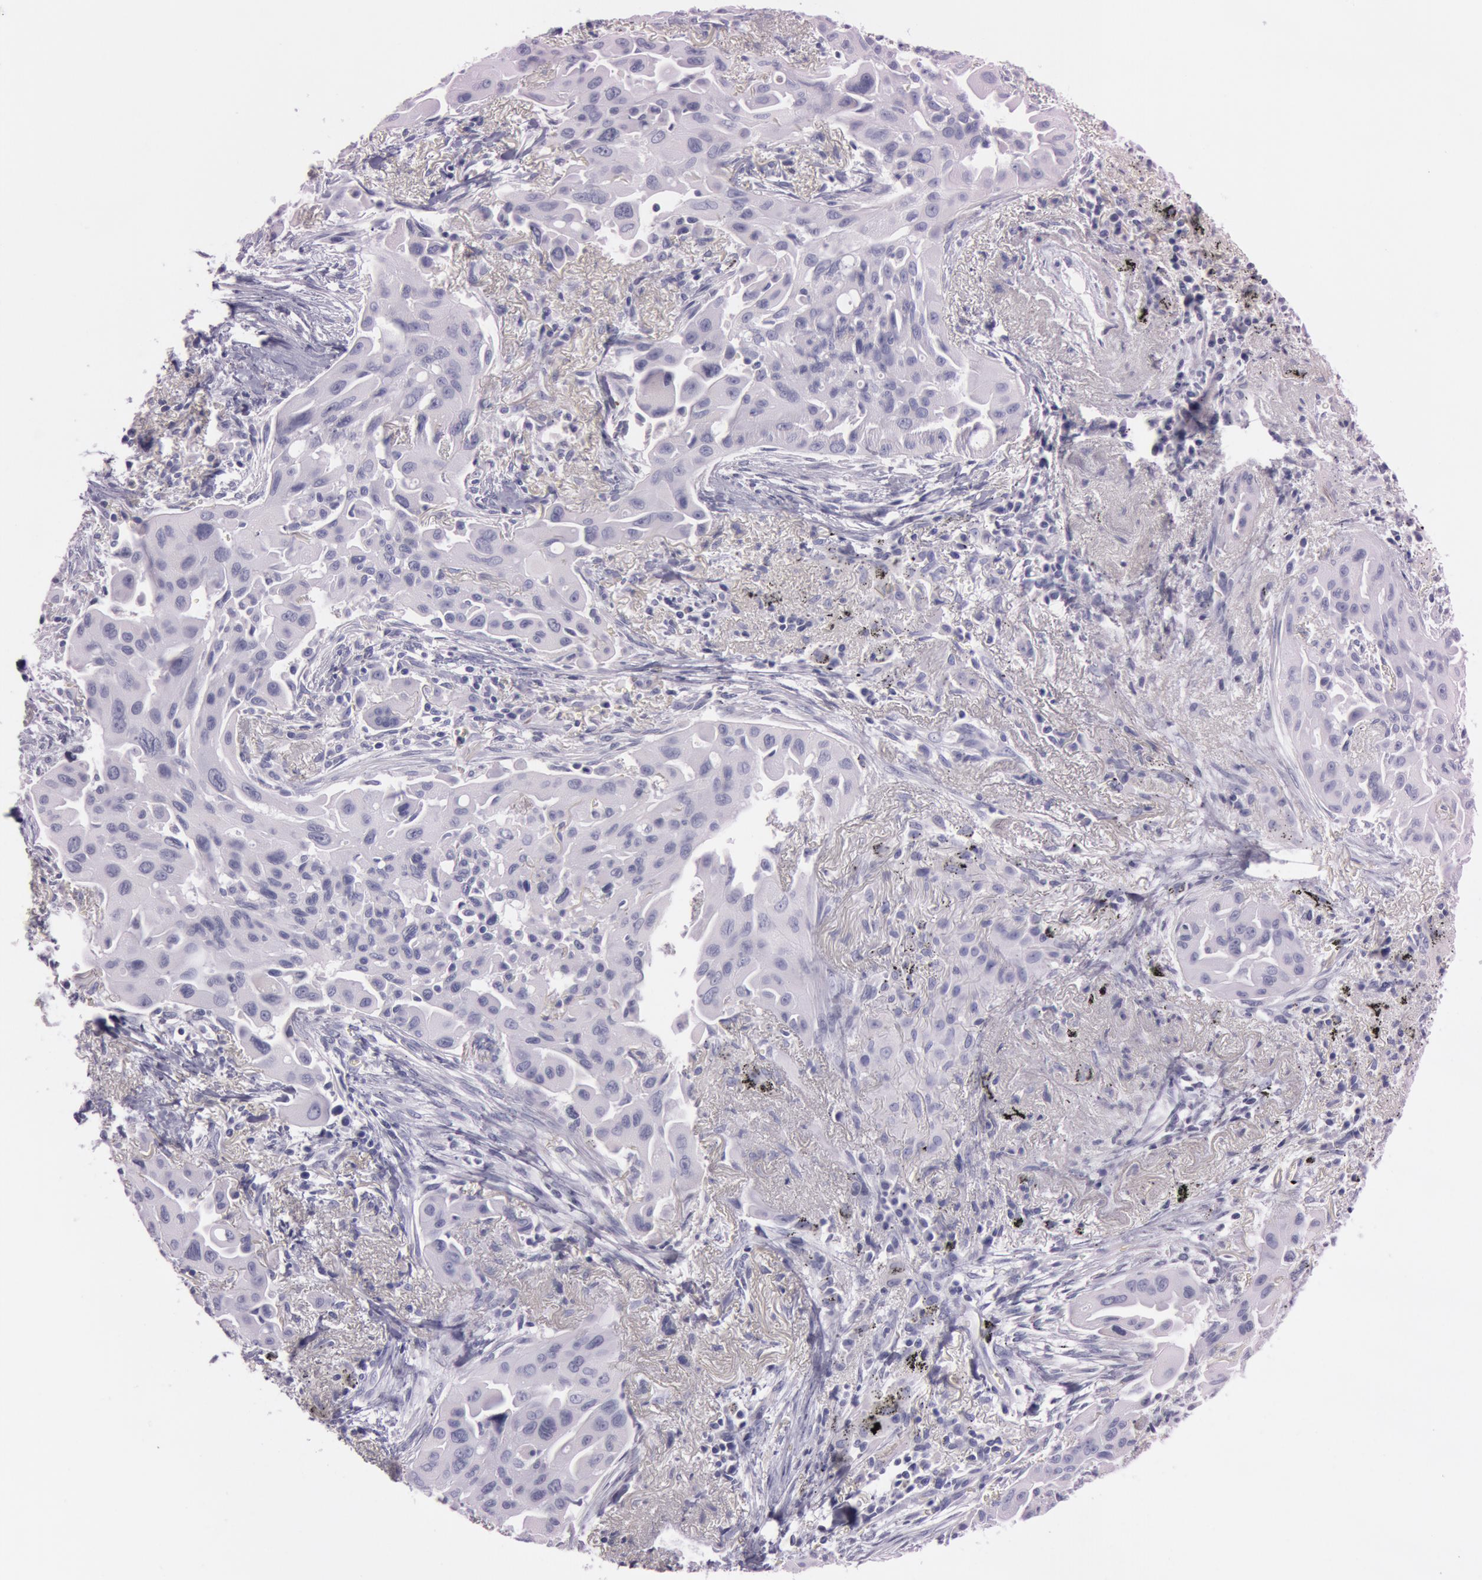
{"staining": {"intensity": "negative", "quantity": "none", "location": "none"}, "tissue": "lung cancer", "cell_type": "Tumor cells", "image_type": "cancer", "snomed": [{"axis": "morphology", "description": "Adenocarcinoma, NOS"}, {"axis": "topography", "description": "Lung"}], "caption": "Immunohistochemical staining of human lung adenocarcinoma exhibits no significant staining in tumor cells.", "gene": "S100A7", "patient": {"sex": "male", "age": 68}}